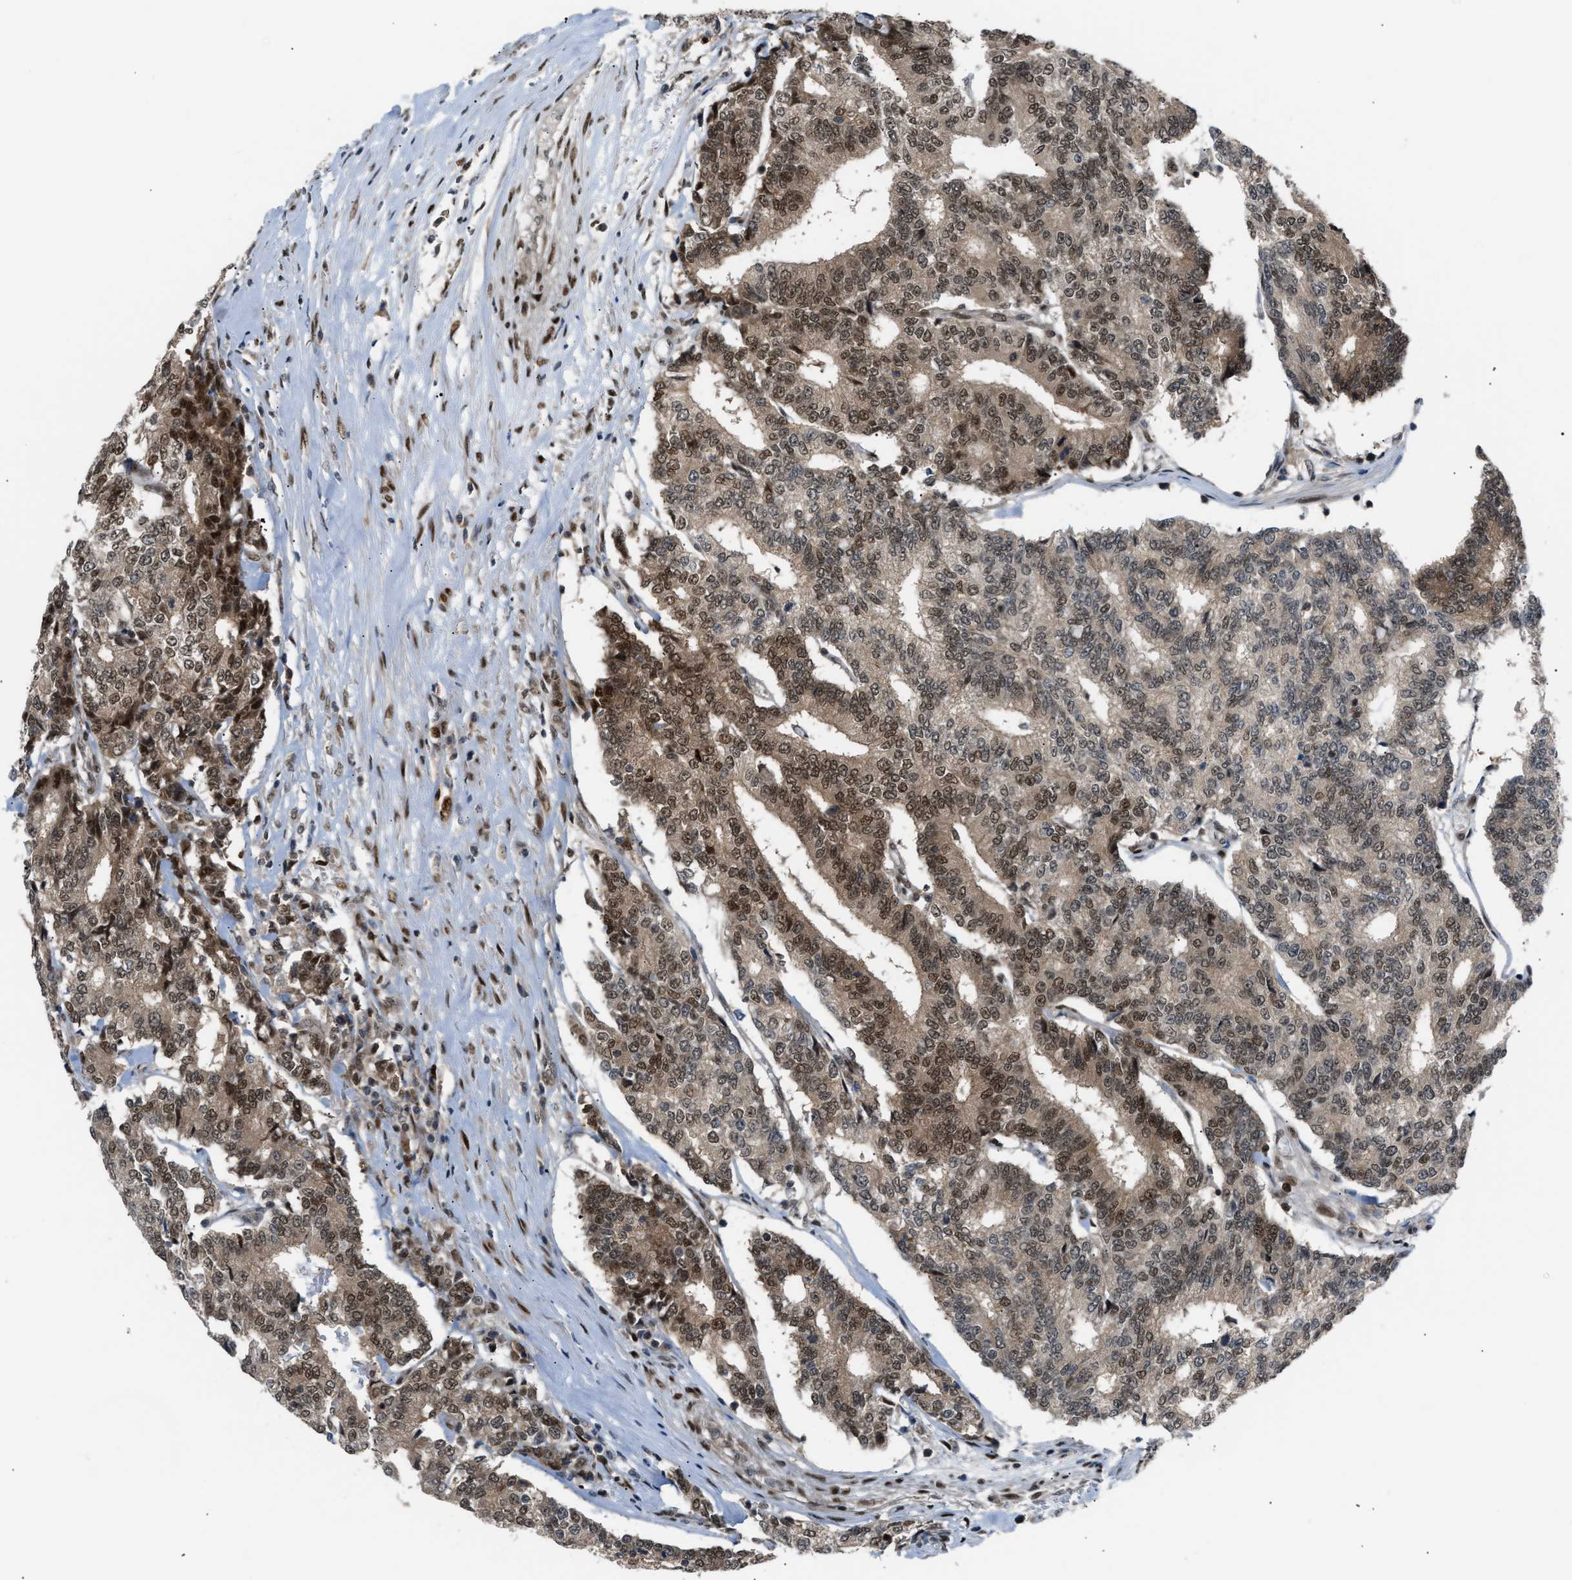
{"staining": {"intensity": "moderate", "quantity": ">75%", "location": "cytoplasmic/membranous,nuclear"}, "tissue": "prostate cancer", "cell_type": "Tumor cells", "image_type": "cancer", "snomed": [{"axis": "morphology", "description": "Normal tissue, NOS"}, {"axis": "morphology", "description": "Adenocarcinoma, High grade"}, {"axis": "topography", "description": "Prostate"}, {"axis": "topography", "description": "Seminal veicle"}], "caption": "IHC histopathology image of prostate cancer stained for a protein (brown), which reveals medium levels of moderate cytoplasmic/membranous and nuclear expression in approximately >75% of tumor cells.", "gene": "SSBP2", "patient": {"sex": "male", "age": 55}}